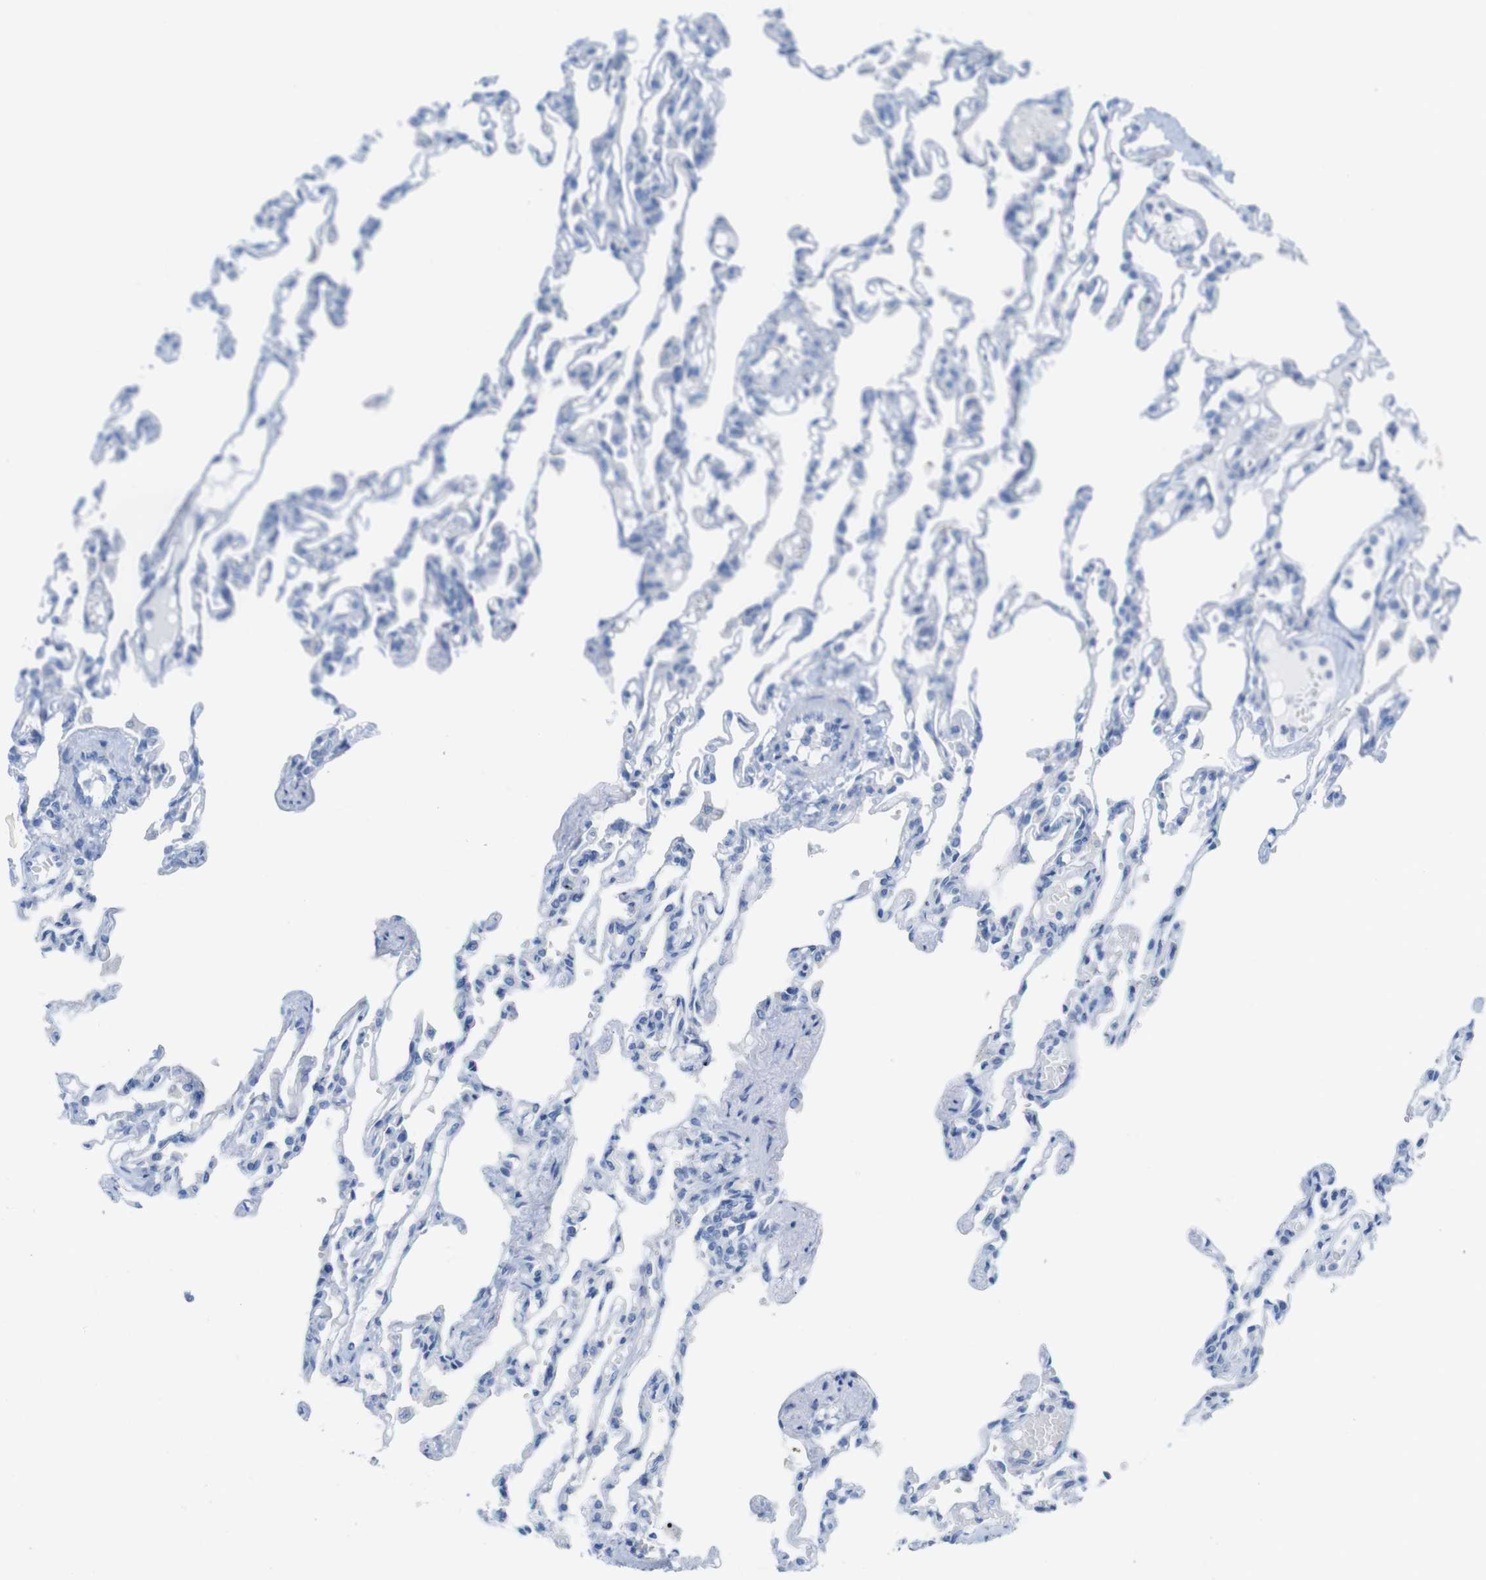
{"staining": {"intensity": "negative", "quantity": "none", "location": "none"}, "tissue": "lung", "cell_type": "Alveolar cells", "image_type": "normal", "snomed": [{"axis": "morphology", "description": "Normal tissue, NOS"}, {"axis": "topography", "description": "Lung"}], "caption": "Immunohistochemical staining of normal human lung exhibits no significant staining in alveolar cells. (DAB IHC with hematoxylin counter stain).", "gene": "LAG3", "patient": {"sex": "male", "age": 21}}